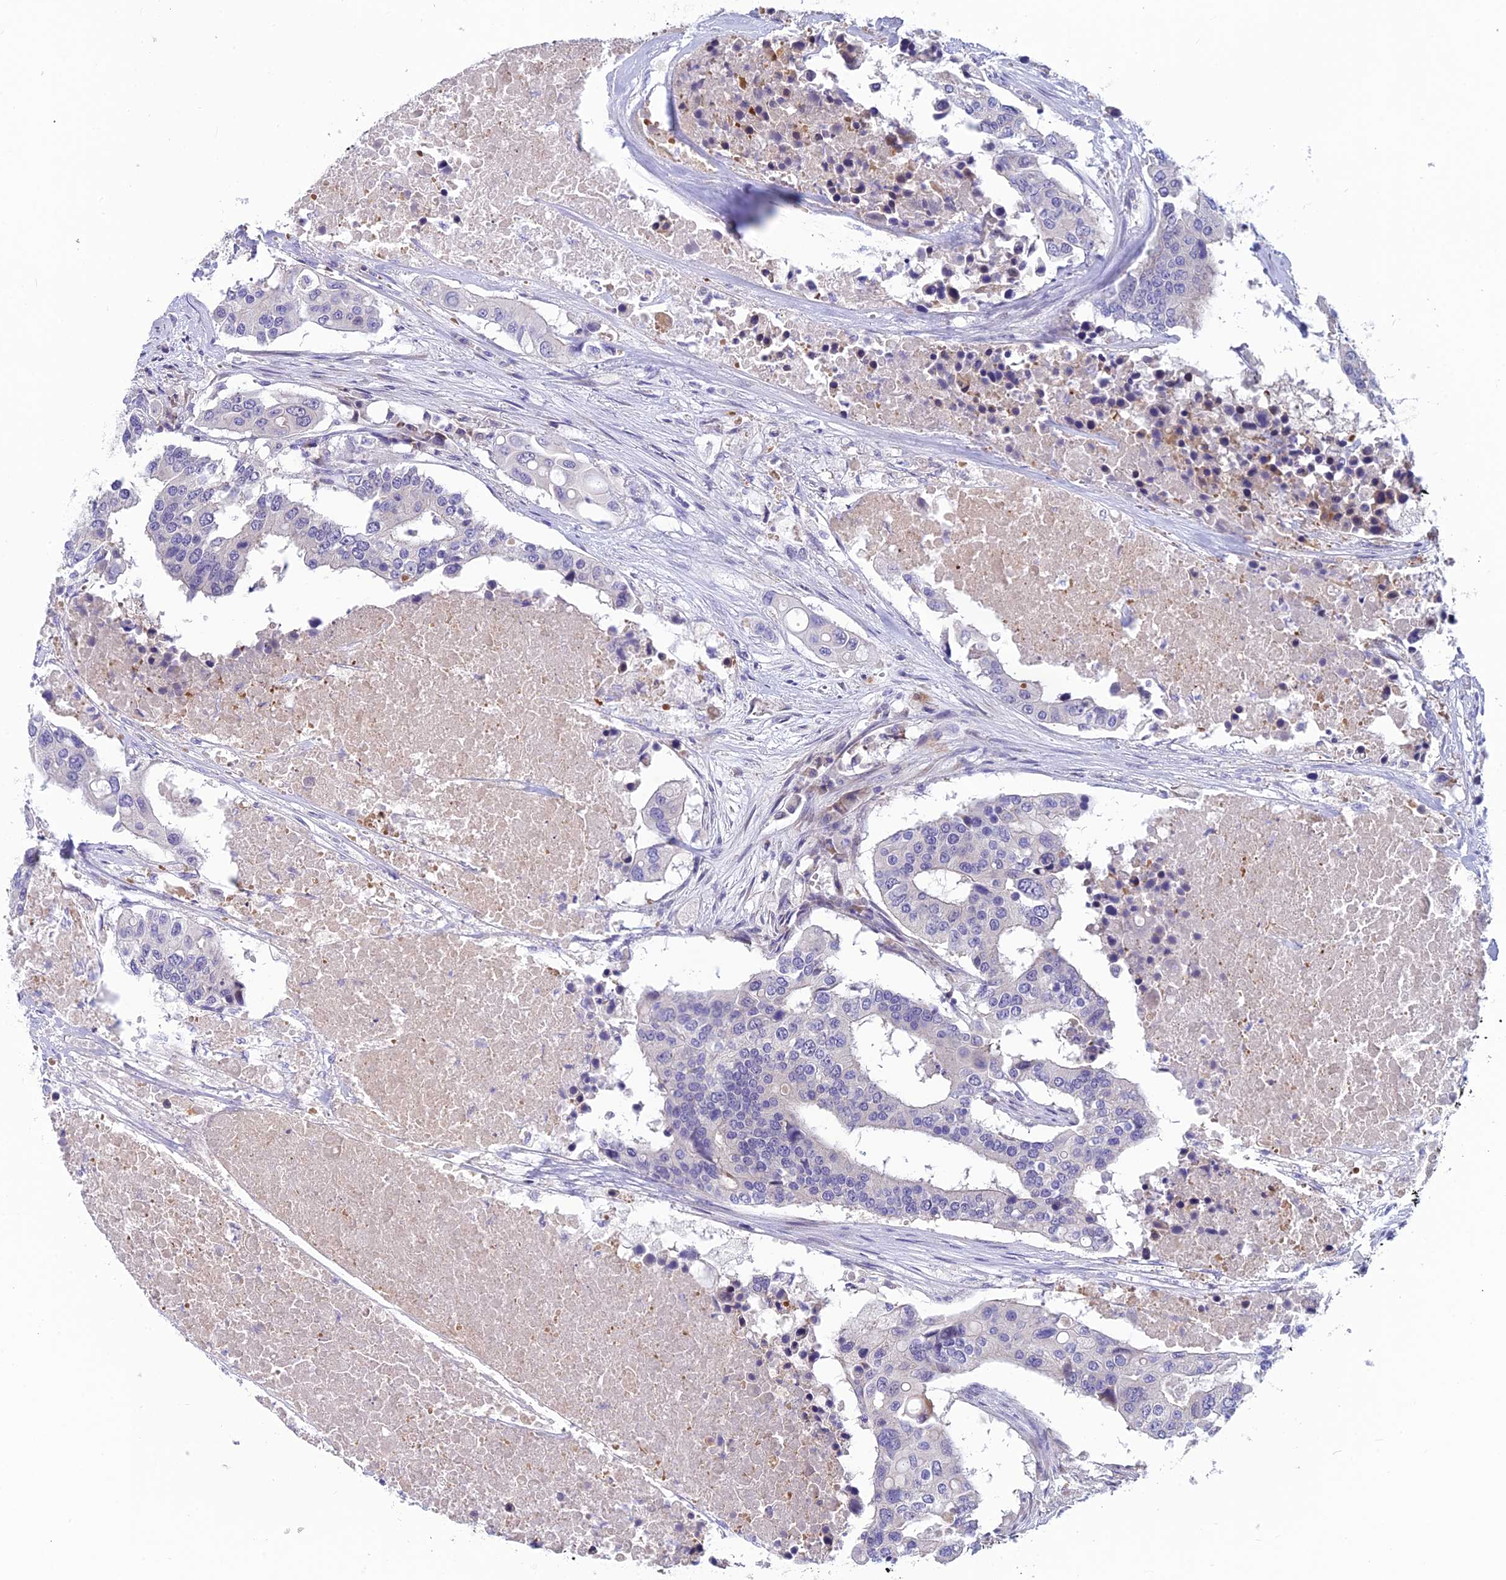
{"staining": {"intensity": "negative", "quantity": "none", "location": "none"}, "tissue": "colorectal cancer", "cell_type": "Tumor cells", "image_type": "cancer", "snomed": [{"axis": "morphology", "description": "Adenocarcinoma, NOS"}, {"axis": "topography", "description": "Colon"}], "caption": "IHC photomicrograph of neoplastic tissue: human colorectal adenocarcinoma stained with DAB (3,3'-diaminobenzidine) displays no significant protein expression in tumor cells.", "gene": "XPO7", "patient": {"sex": "male", "age": 77}}